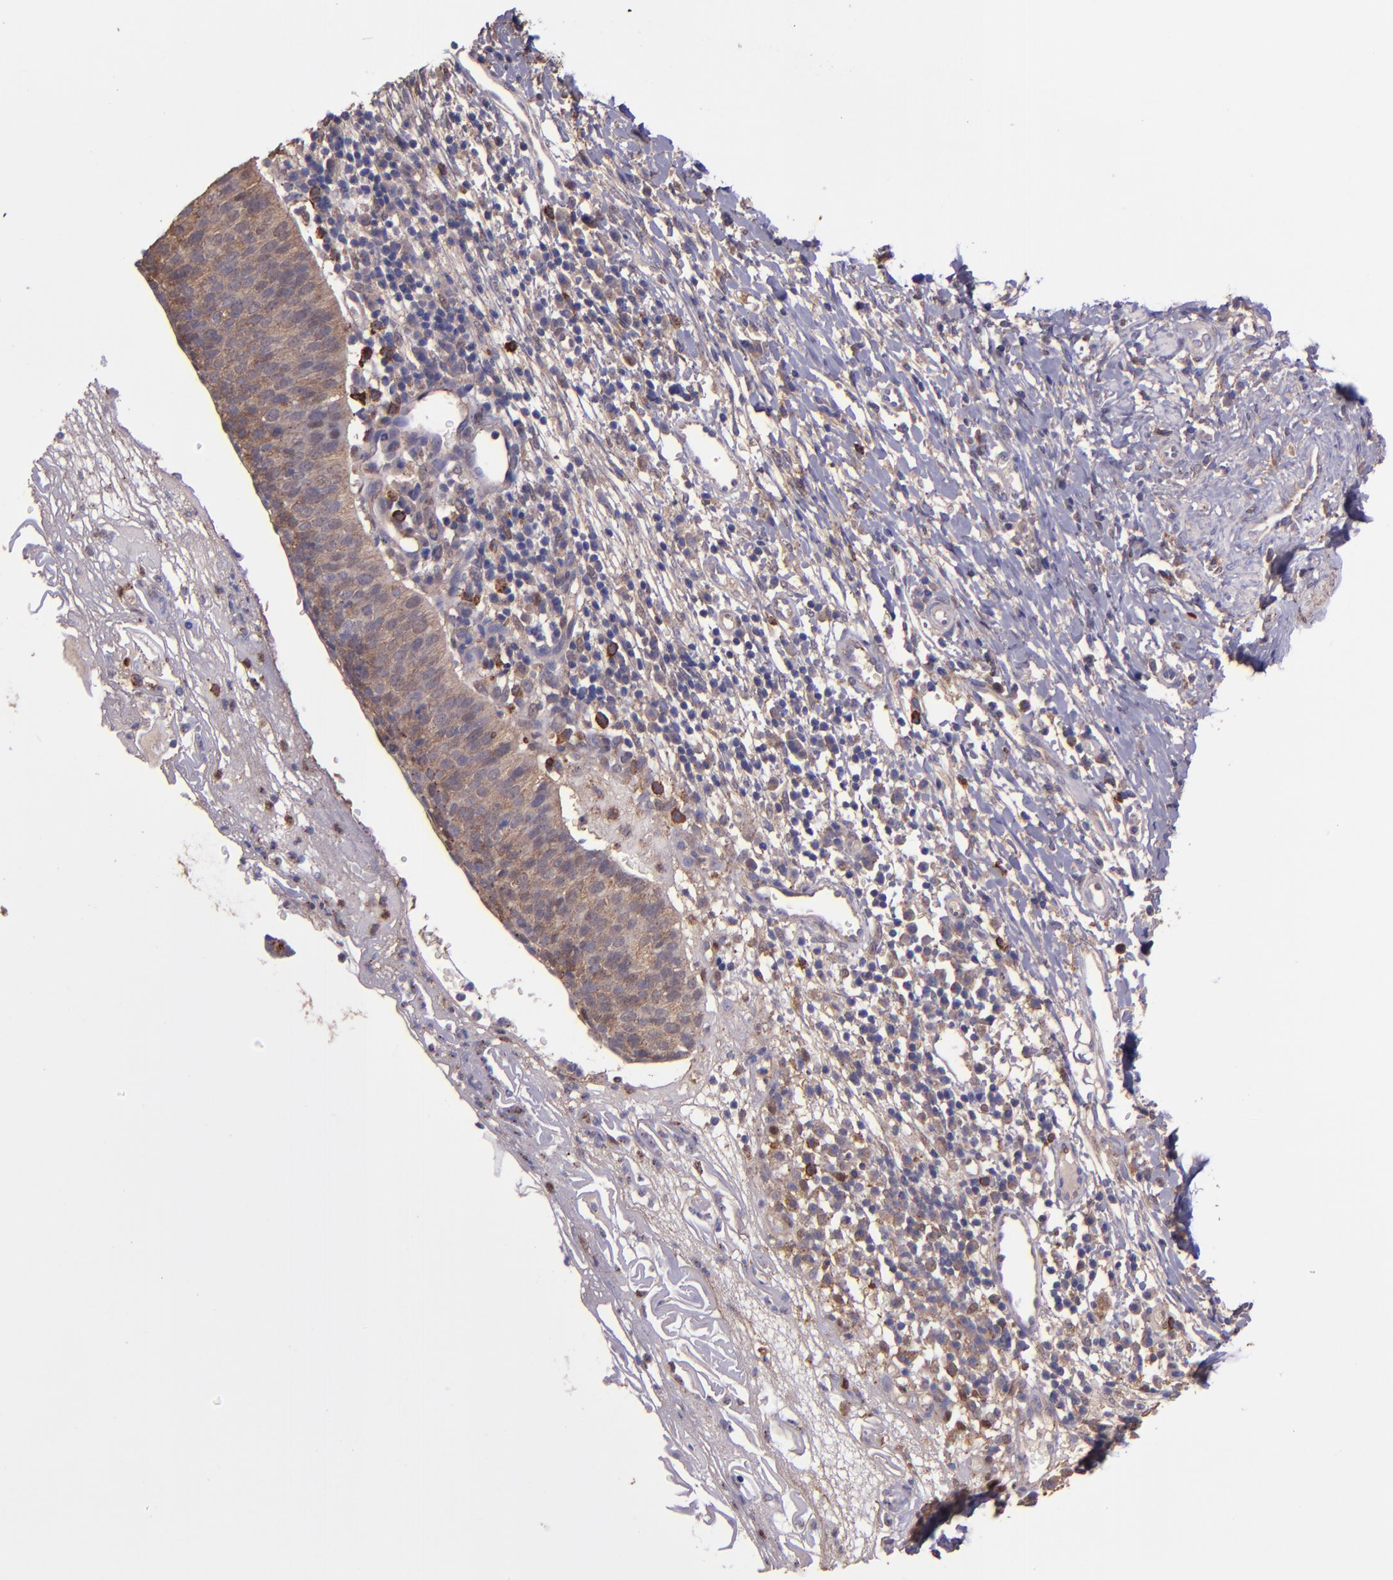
{"staining": {"intensity": "moderate", "quantity": ">75%", "location": "cytoplasmic/membranous"}, "tissue": "cervical cancer", "cell_type": "Tumor cells", "image_type": "cancer", "snomed": [{"axis": "morphology", "description": "Normal tissue, NOS"}, {"axis": "morphology", "description": "Squamous cell carcinoma, NOS"}, {"axis": "topography", "description": "Cervix"}], "caption": "A brown stain labels moderate cytoplasmic/membranous positivity of a protein in cervical cancer tumor cells. (Stains: DAB (3,3'-diaminobenzidine) in brown, nuclei in blue, Microscopy: brightfield microscopy at high magnification).", "gene": "WASHC1", "patient": {"sex": "female", "age": 39}}